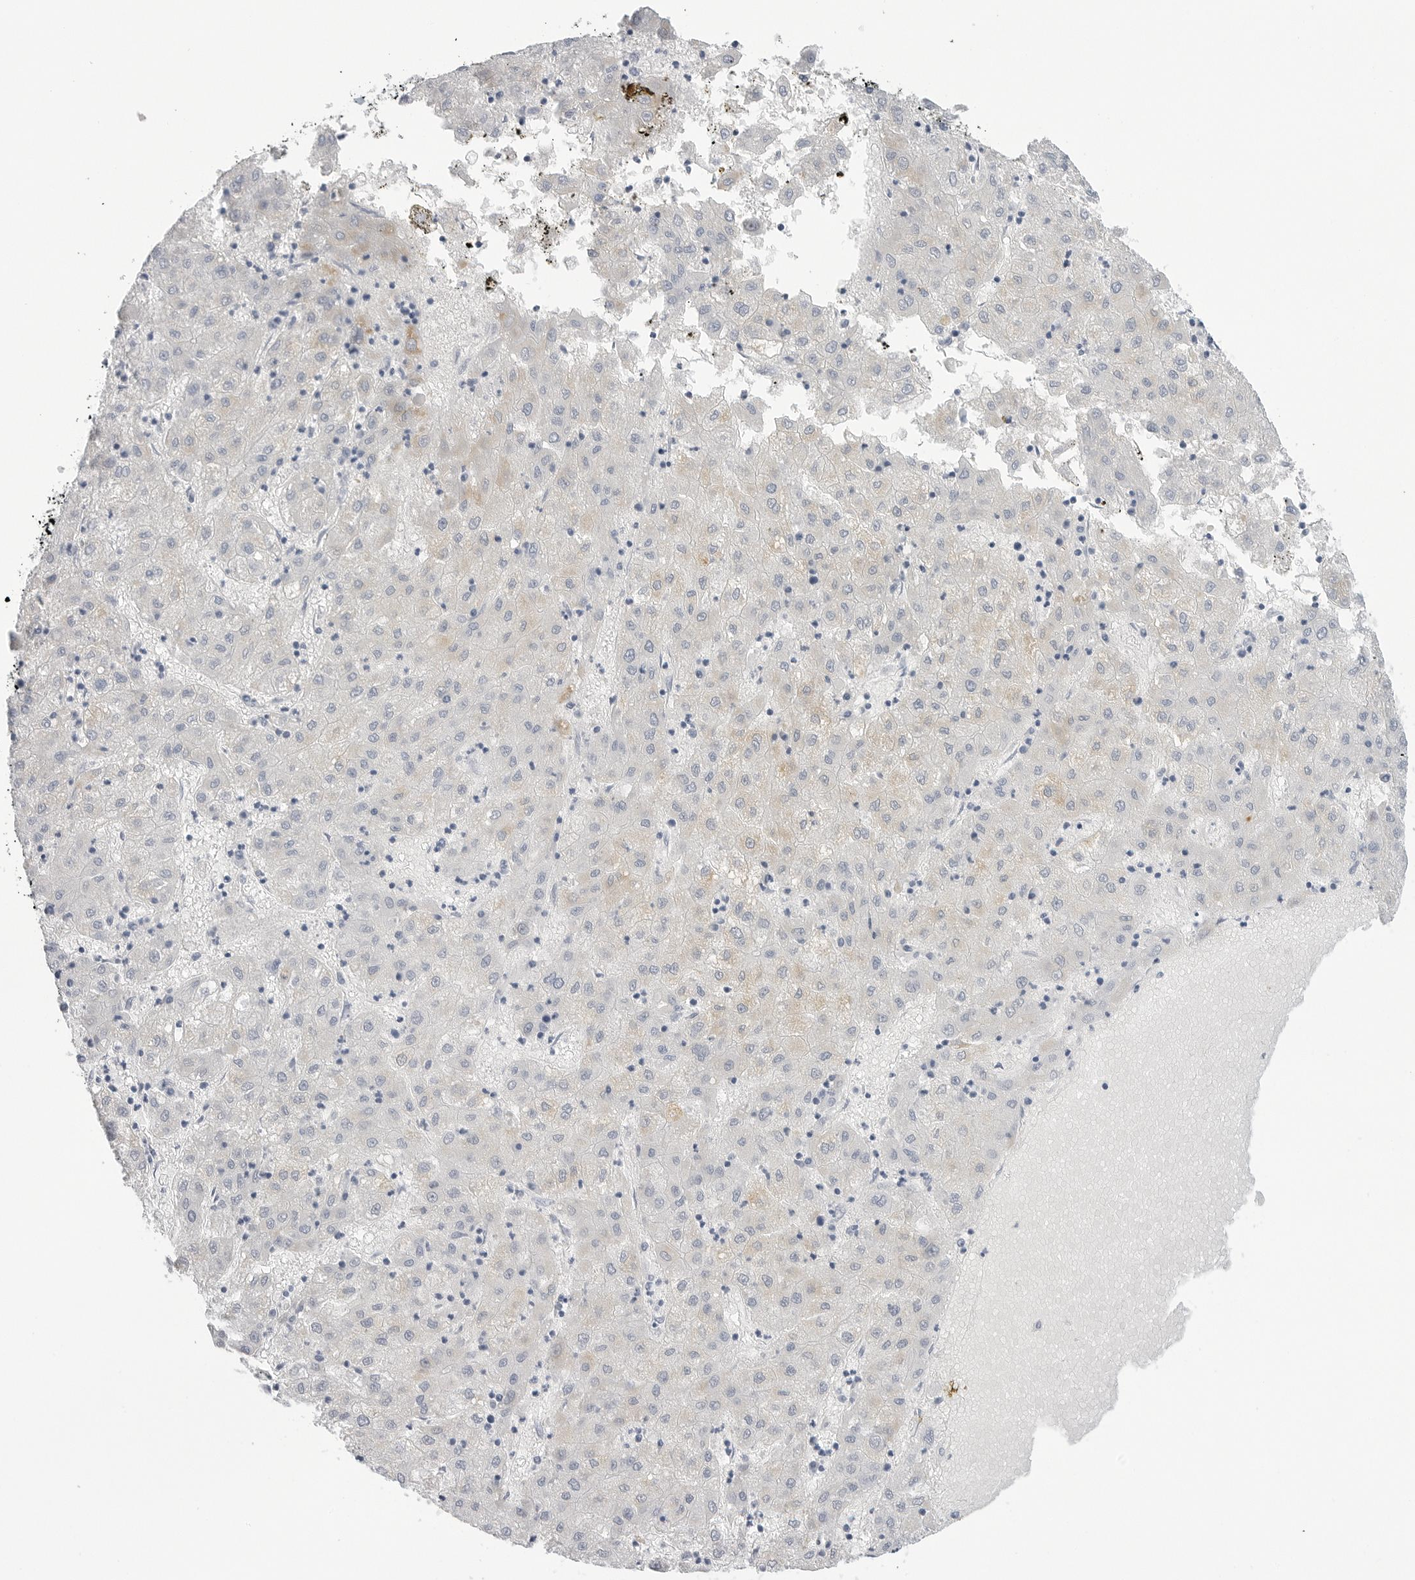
{"staining": {"intensity": "weak", "quantity": "<25%", "location": "cytoplasmic/membranous"}, "tissue": "liver cancer", "cell_type": "Tumor cells", "image_type": "cancer", "snomed": [{"axis": "morphology", "description": "Carcinoma, Hepatocellular, NOS"}, {"axis": "topography", "description": "Liver"}], "caption": "Liver cancer (hepatocellular carcinoma) was stained to show a protein in brown. There is no significant staining in tumor cells.", "gene": "HSPB7", "patient": {"sex": "male", "age": 72}}